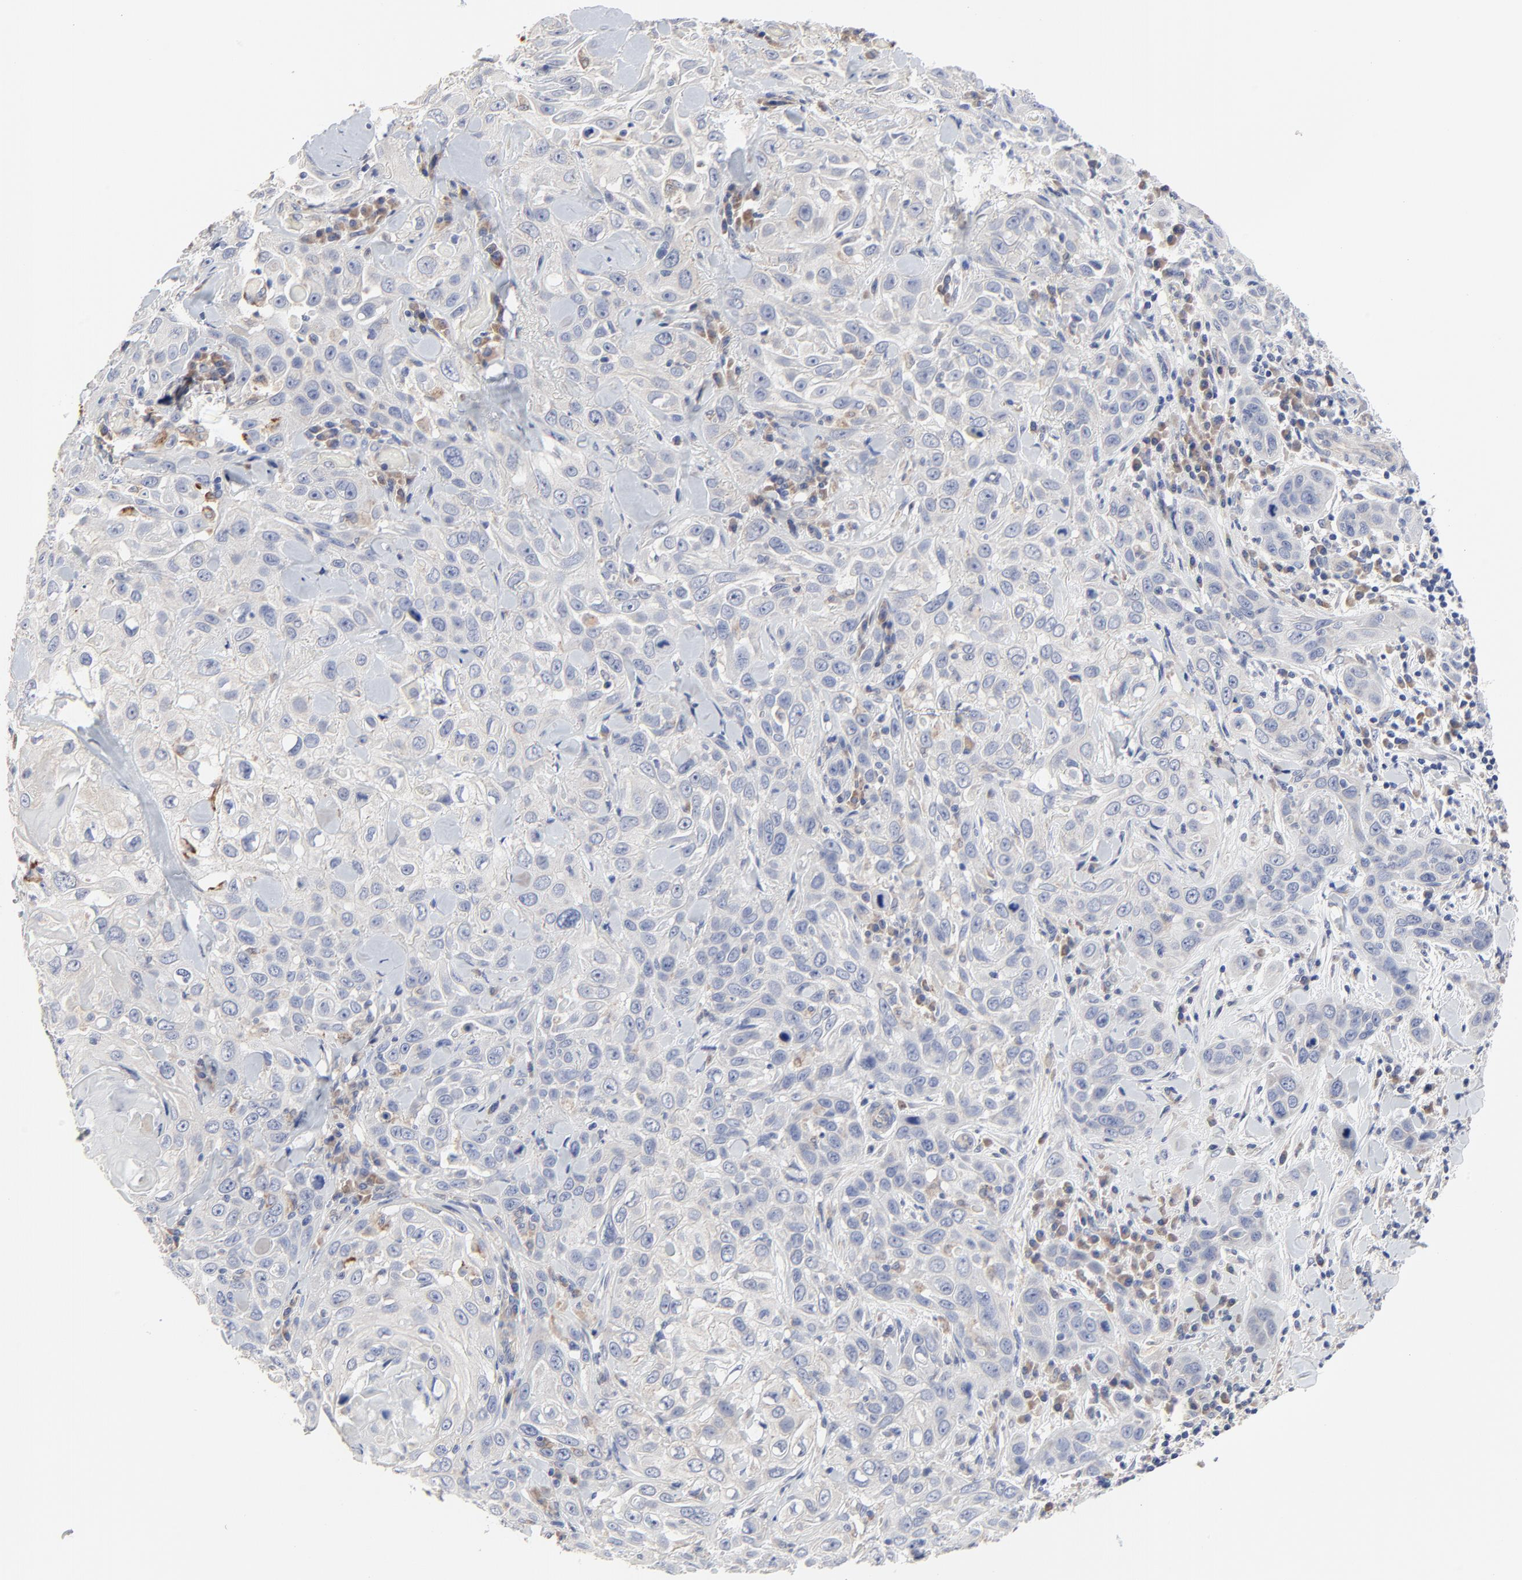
{"staining": {"intensity": "negative", "quantity": "none", "location": "none"}, "tissue": "skin cancer", "cell_type": "Tumor cells", "image_type": "cancer", "snomed": [{"axis": "morphology", "description": "Squamous cell carcinoma, NOS"}, {"axis": "topography", "description": "Skin"}], "caption": "High power microscopy image of an immunohistochemistry image of skin squamous cell carcinoma, revealing no significant expression in tumor cells.", "gene": "DHRSX", "patient": {"sex": "male", "age": 84}}